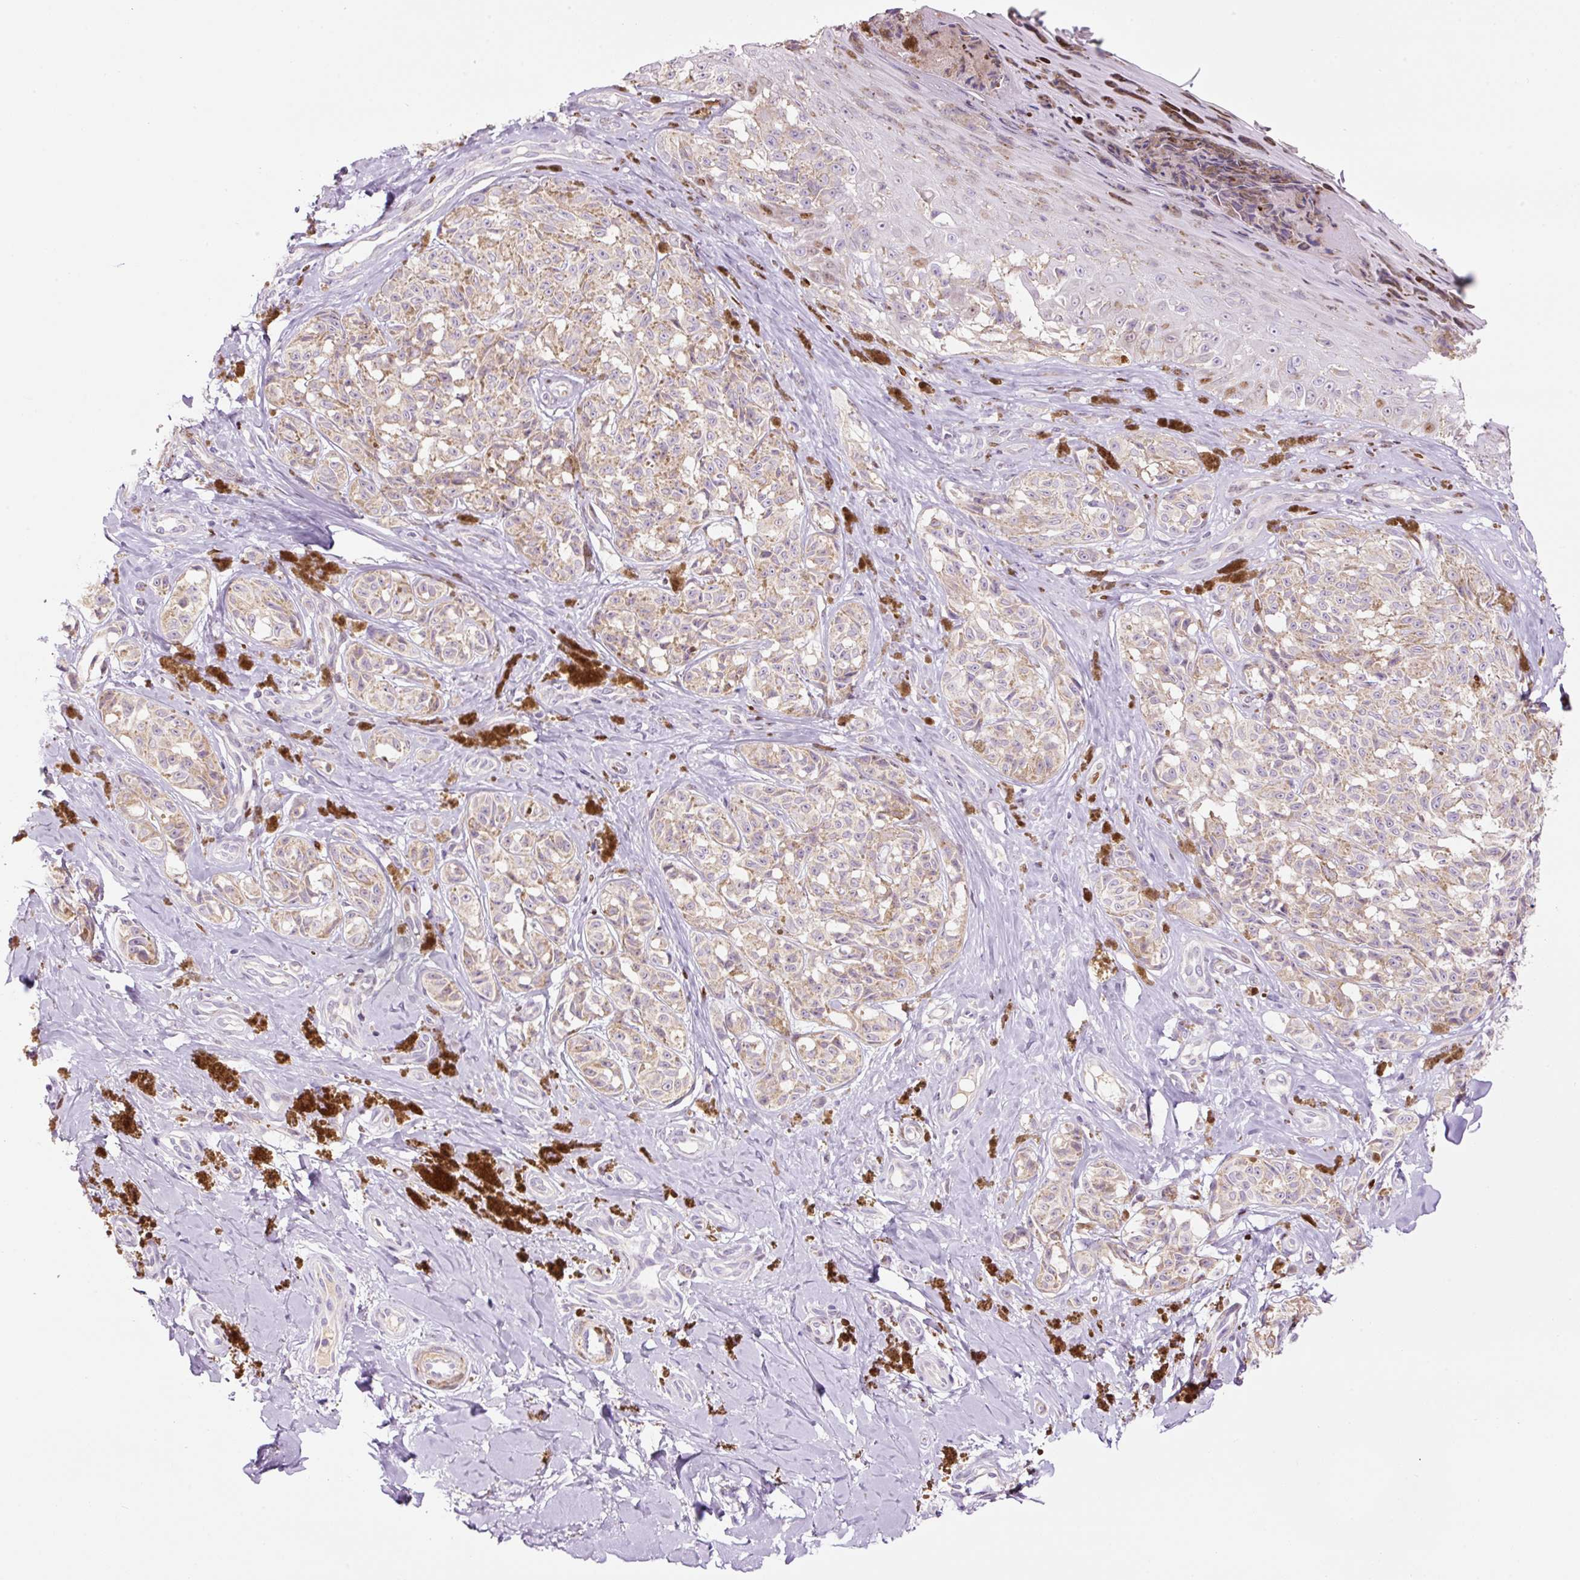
{"staining": {"intensity": "weak", "quantity": "25%-75%", "location": "cytoplasmic/membranous"}, "tissue": "melanoma", "cell_type": "Tumor cells", "image_type": "cancer", "snomed": [{"axis": "morphology", "description": "Malignant melanoma, NOS"}, {"axis": "topography", "description": "Skin"}], "caption": "Brown immunohistochemical staining in malignant melanoma reveals weak cytoplasmic/membranous expression in approximately 25%-75% of tumor cells.", "gene": "TMEM8B", "patient": {"sex": "female", "age": 65}}